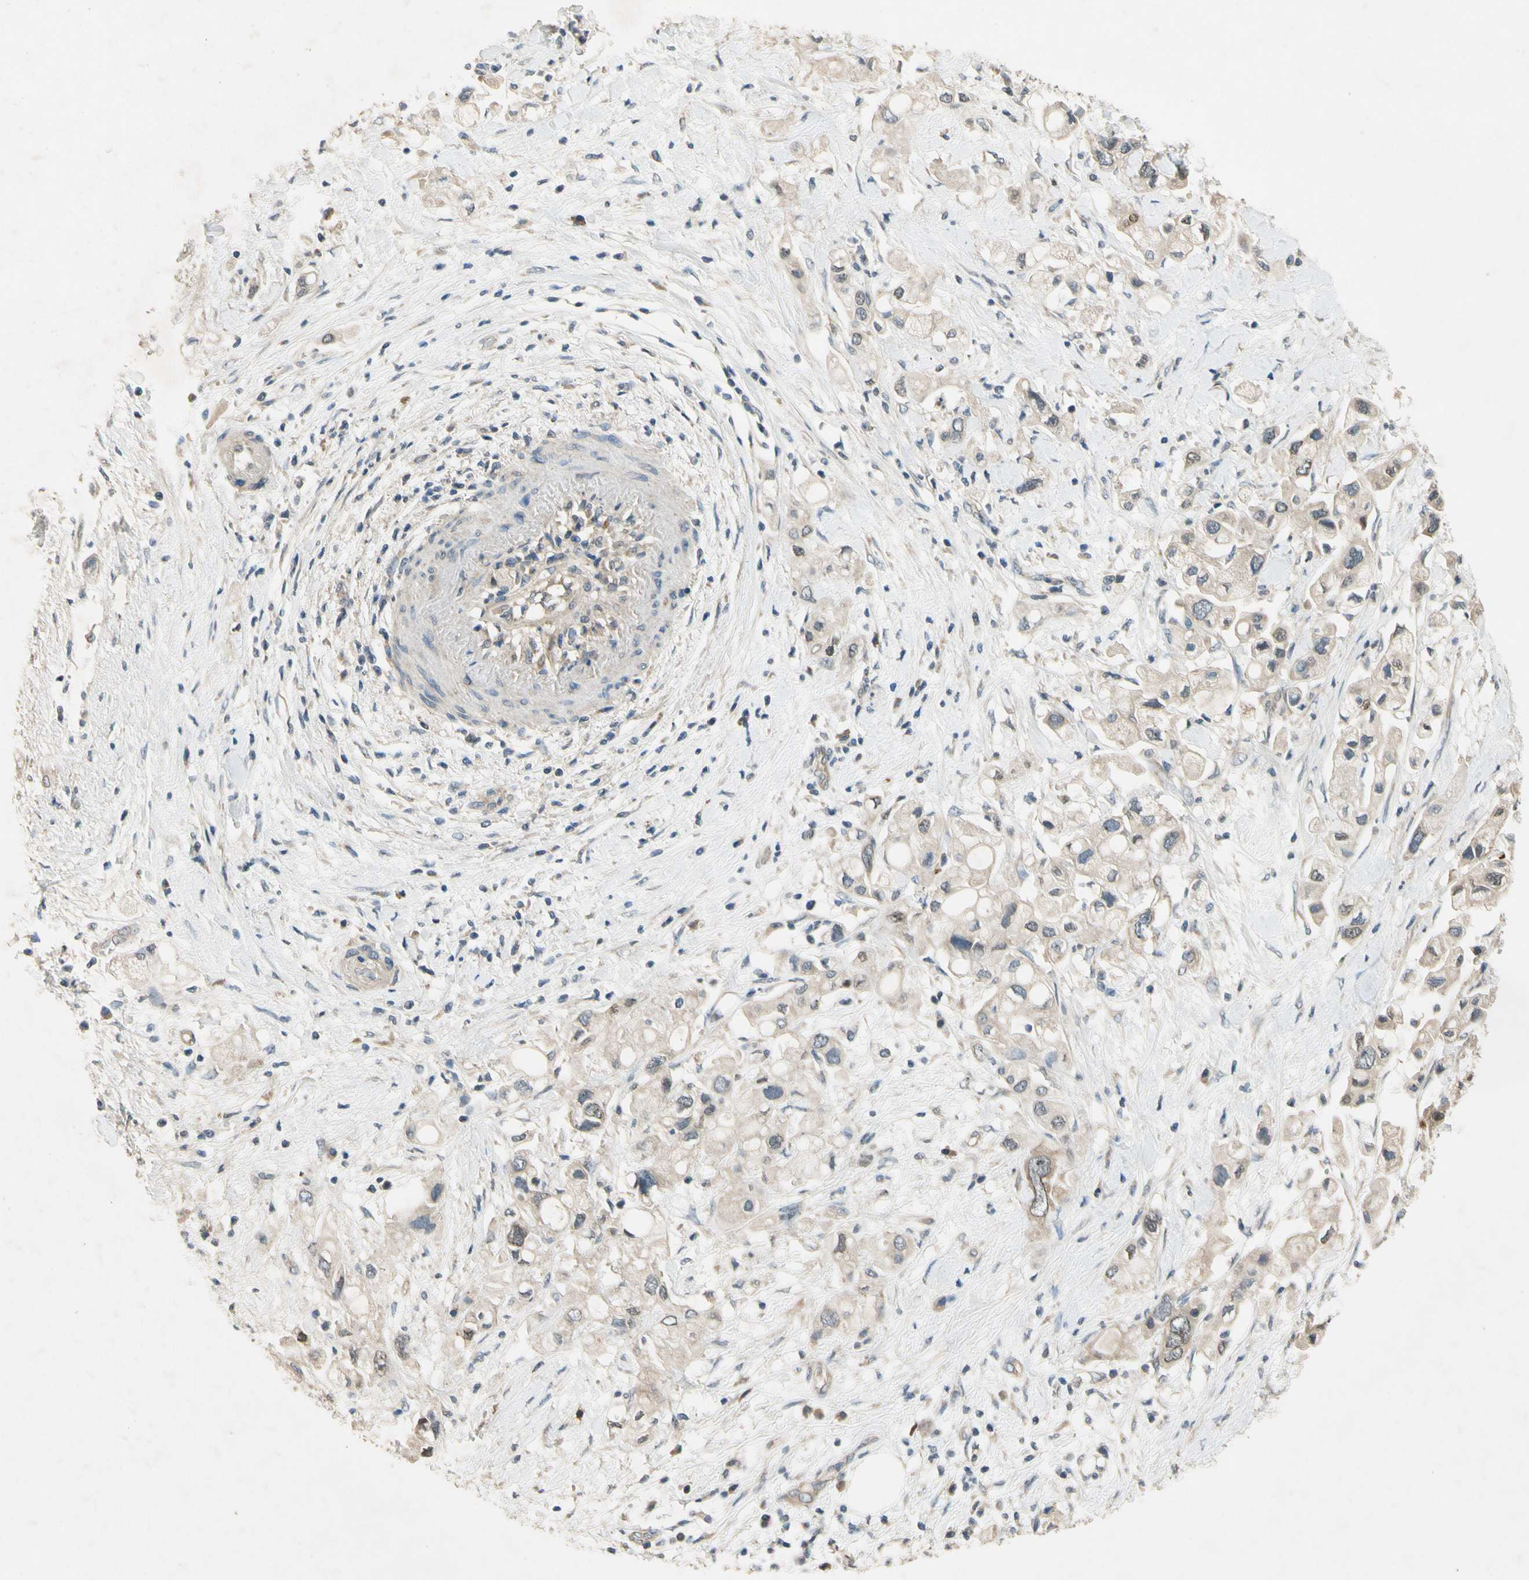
{"staining": {"intensity": "negative", "quantity": "none", "location": "none"}, "tissue": "pancreatic cancer", "cell_type": "Tumor cells", "image_type": "cancer", "snomed": [{"axis": "morphology", "description": "Adenocarcinoma, NOS"}, {"axis": "topography", "description": "Pancreas"}], "caption": "Tumor cells are negative for protein expression in human pancreatic cancer.", "gene": "ALKBH3", "patient": {"sex": "female", "age": 56}}